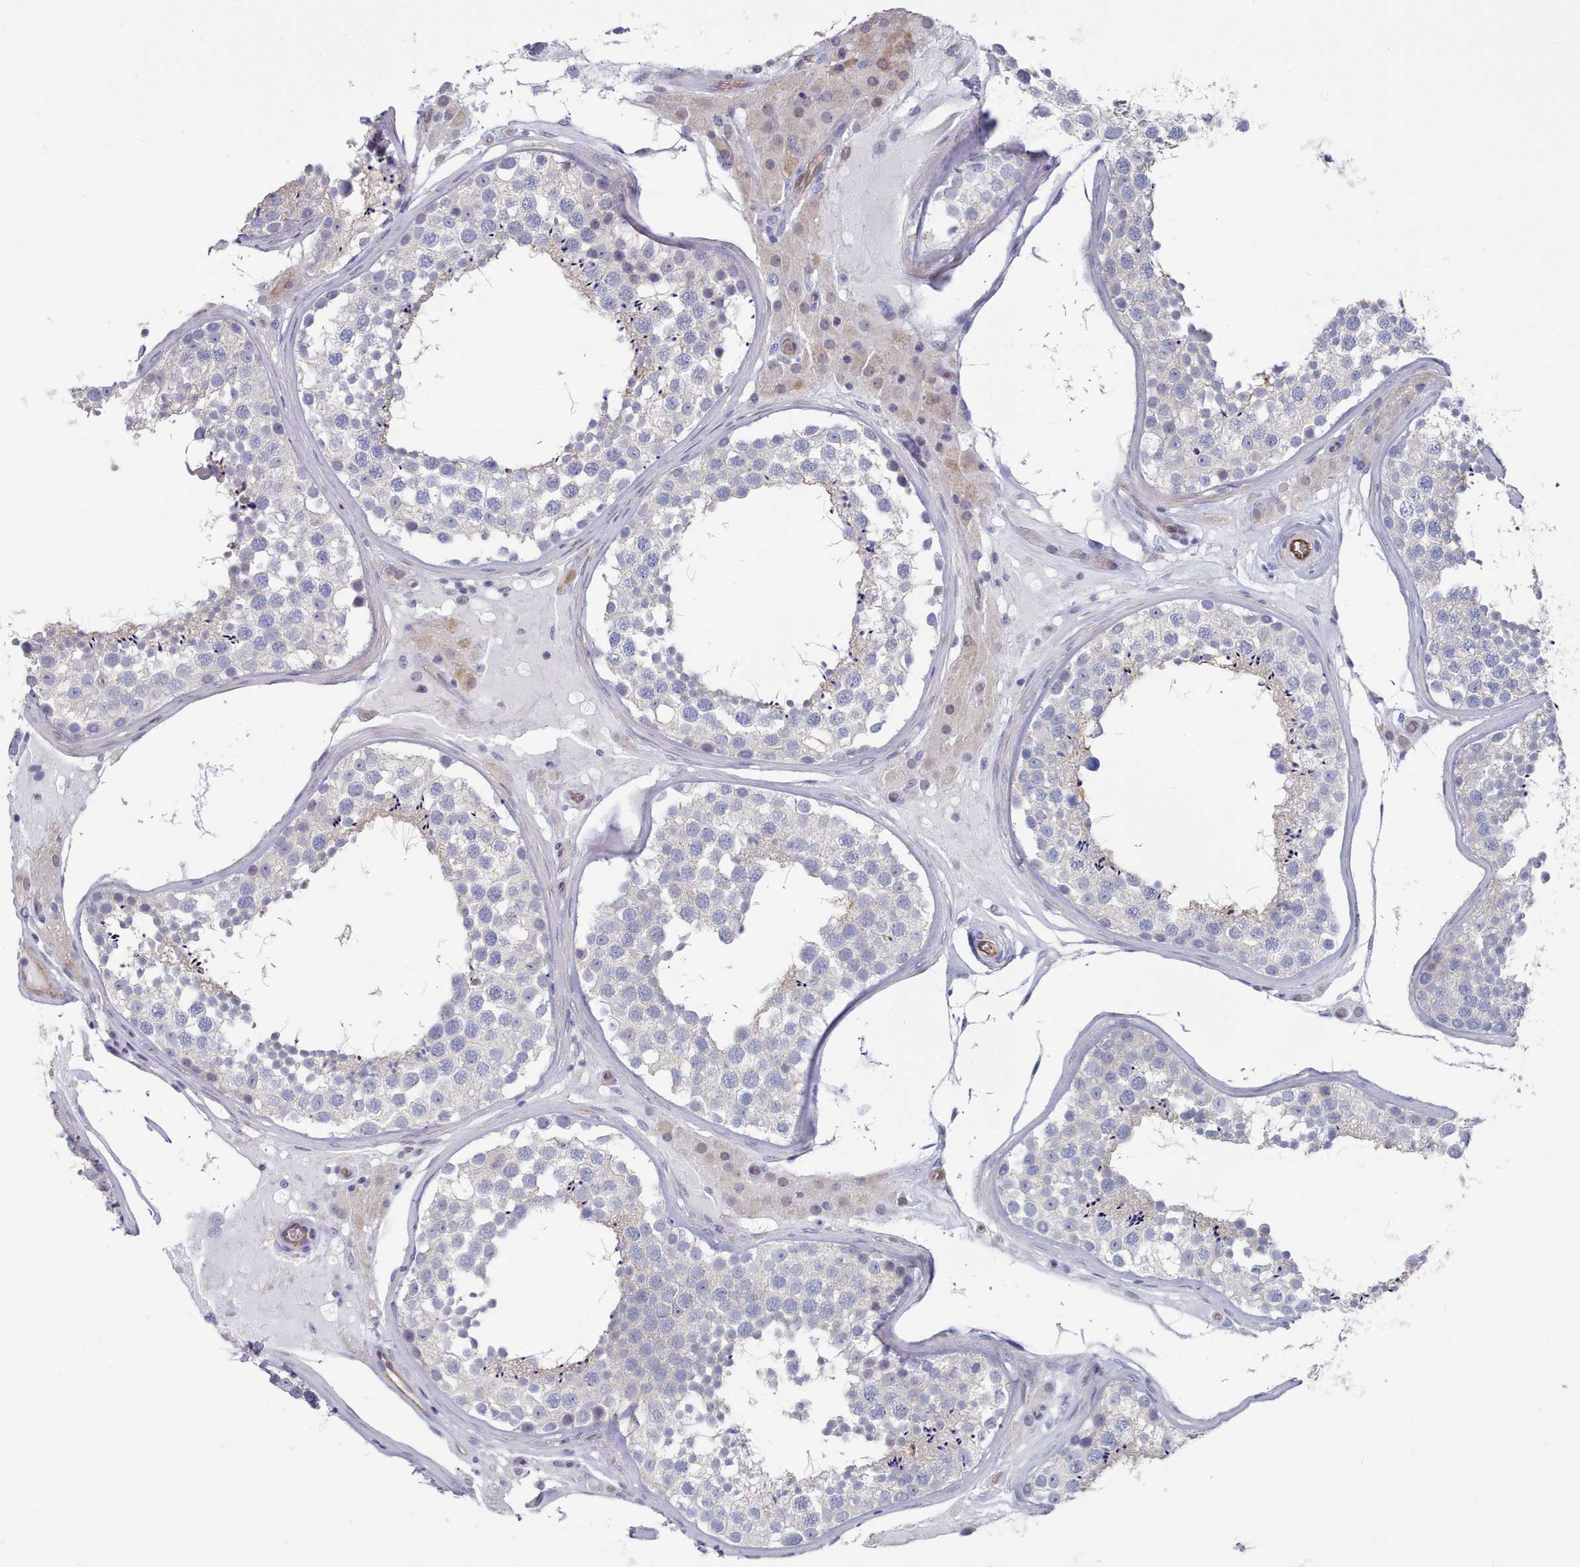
{"staining": {"intensity": "negative", "quantity": "none", "location": "none"}, "tissue": "testis", "cell_type": "Cells in seminiferous ducts", "image_type": "normal", "snomed": [{"axis": "morphology", "description": "Normal tissue, NOS"}, {"axis": "topography", "description": "Testis"}], "caption": "The photomicrograph reveals no significant expression in cells in seminiferous ducts of testis.", "gene": "G6PC1", "patient": {"sex": "male", "age": 46}}